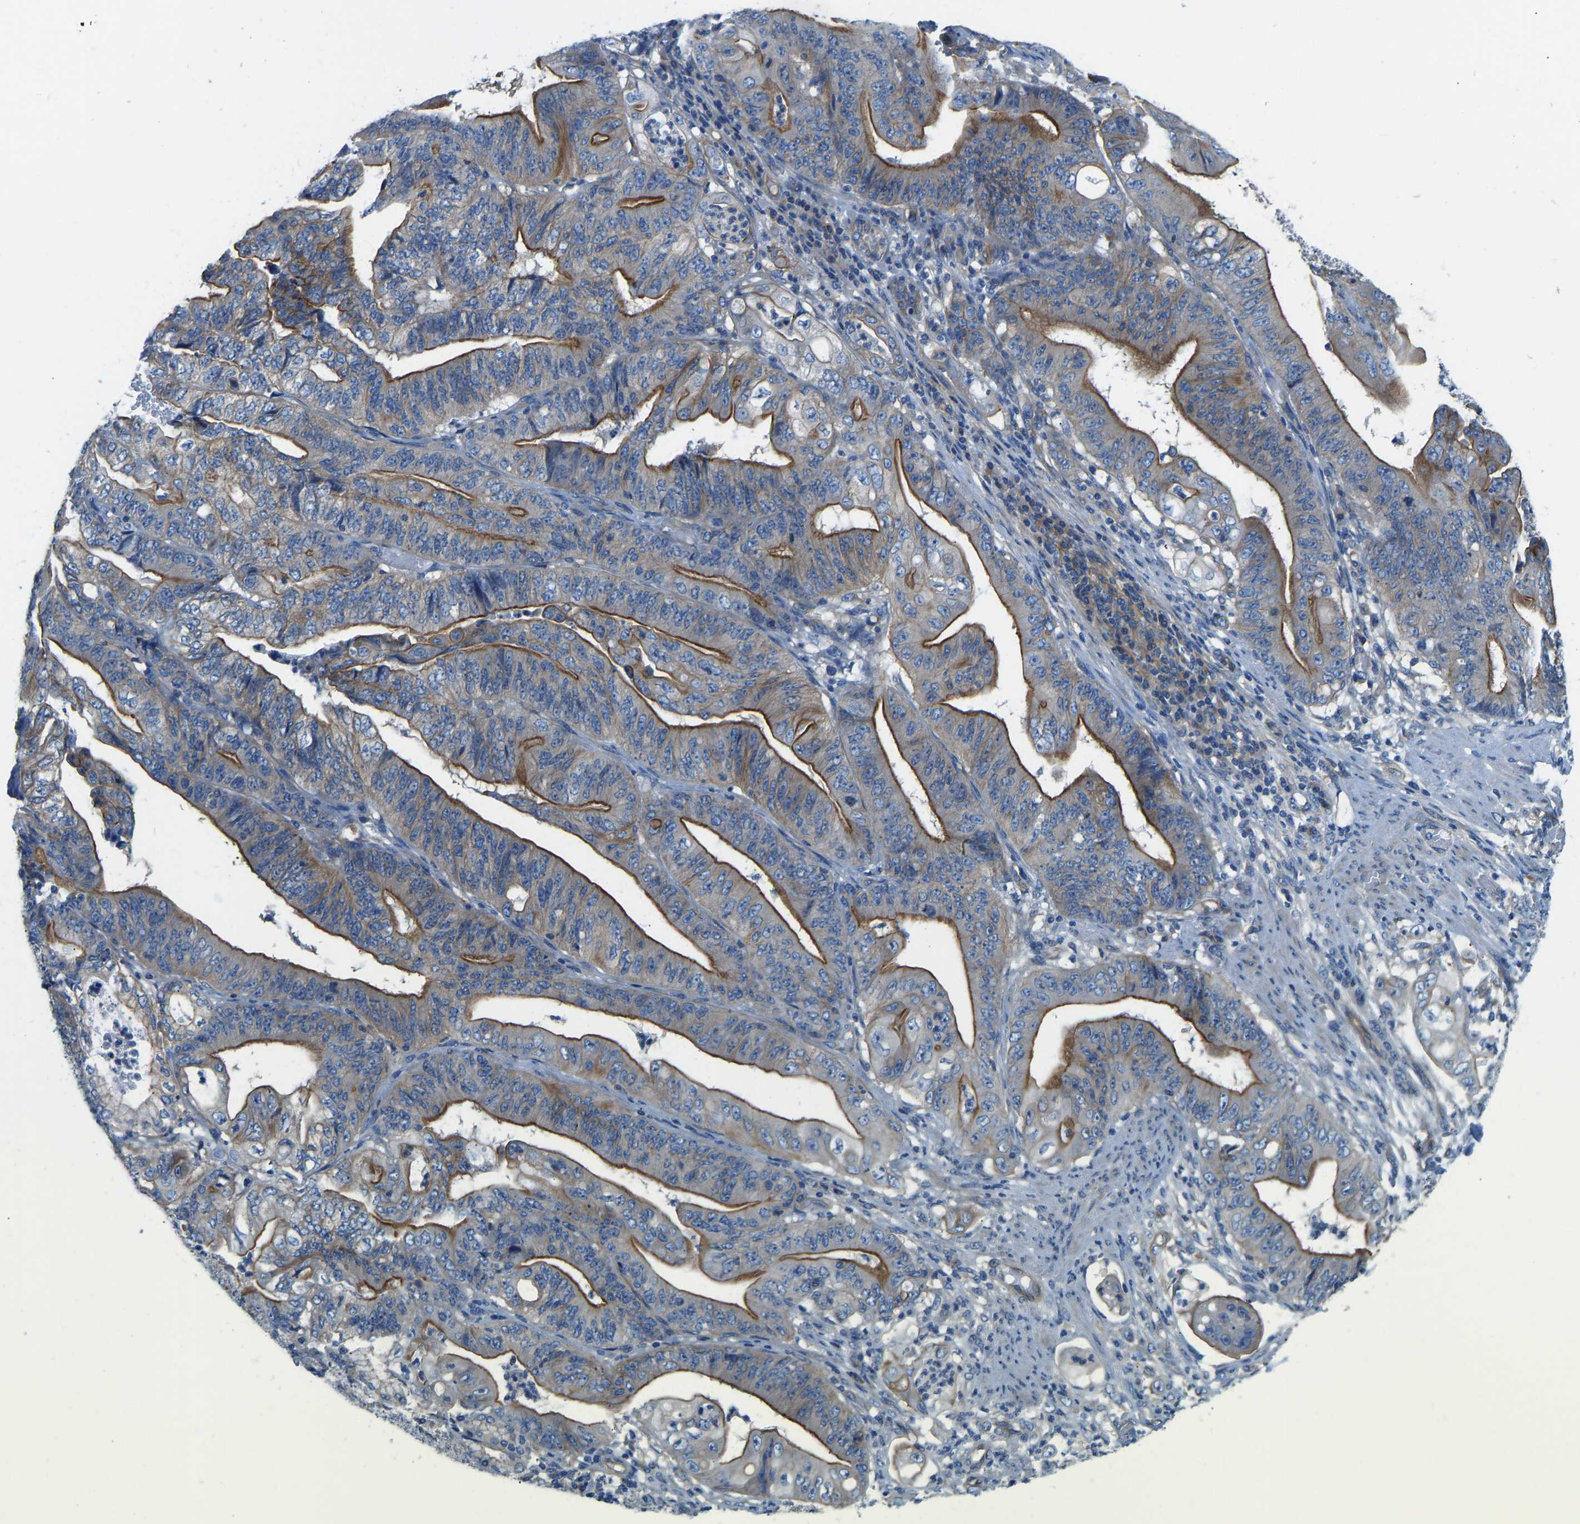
{"staining": {"intensity": "moderate", "quantity": ">75%", "location": "cytoplasmic/membranous"}, "tissue": "stomach cancer", "cell_type": "Tumor cells", "image_type": "cancer", "snomed": [{"axis": "morphology", "description": "Adenocarcinoma, NOS"}, {"axis": "topography", "description": "Stomach"}], "caption": "Immunohistochemical staining of human stomach cancer (adenocarcinoma) displays moderate cytoplasmic/membranous protein expression in approximately >75% of tumor cells.", "gene": "CHAD", "patient": {"sex": "female", "age": 73}}